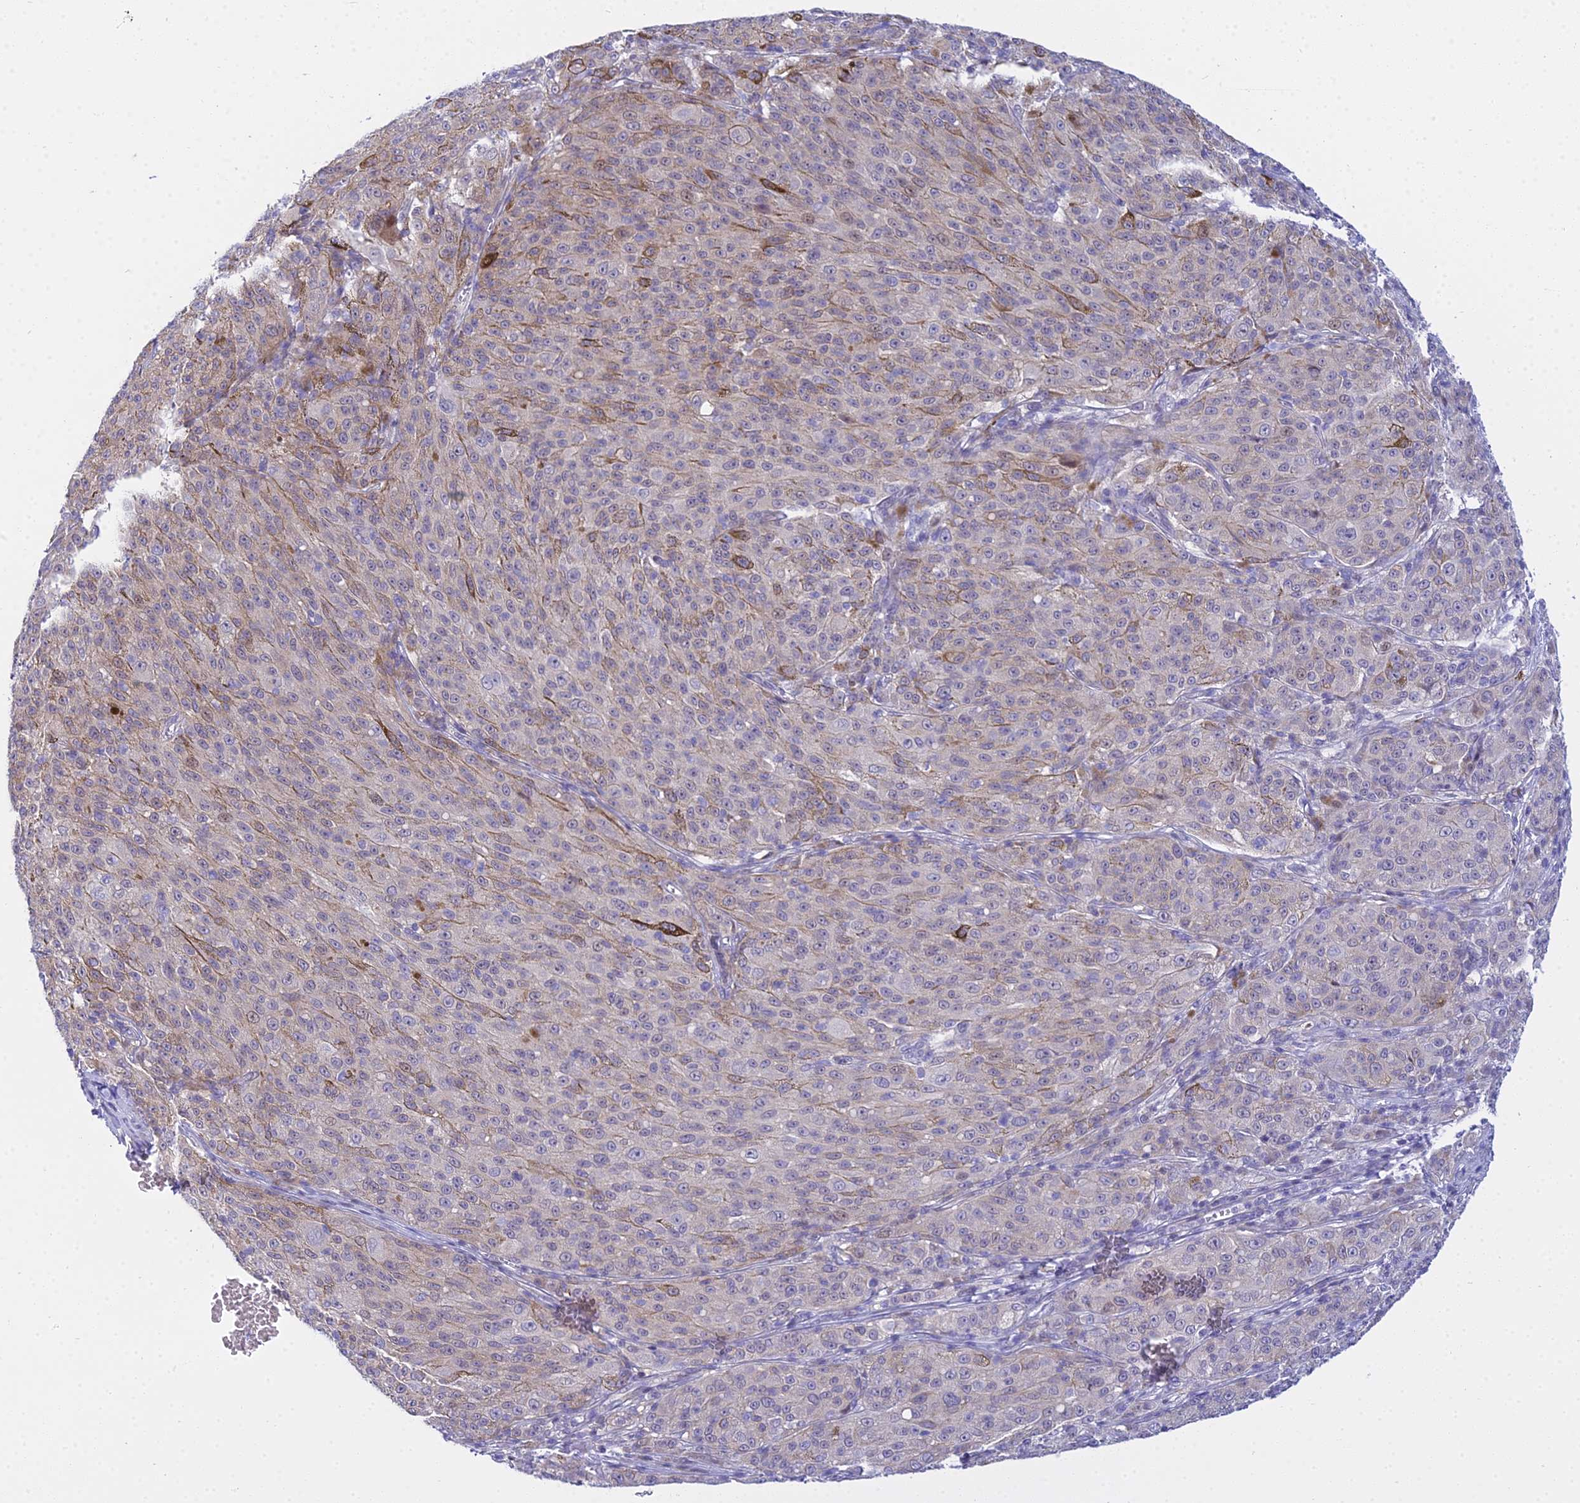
{"staining": {"intensity": "weak", "quantity": "<25%", "location": "cytoplasmic/membranous,nuclear"}, "tissue": "melanoma", "cell_type": "Tumor cells", "image_type": "cancer", "snomed": [{"axis": "morphology", "description": "Malignant melanoma, NOS"}, {"axis": "topography", "description": "Skin"}], "caption": "DAB (3,3'-diaminobenzidine) immunohistochemical staining of melanoma demonstrates no significant staining in tumor cells.", "gene": "ZMIZ1", "patient": {"sex": "female", "age": 52}}